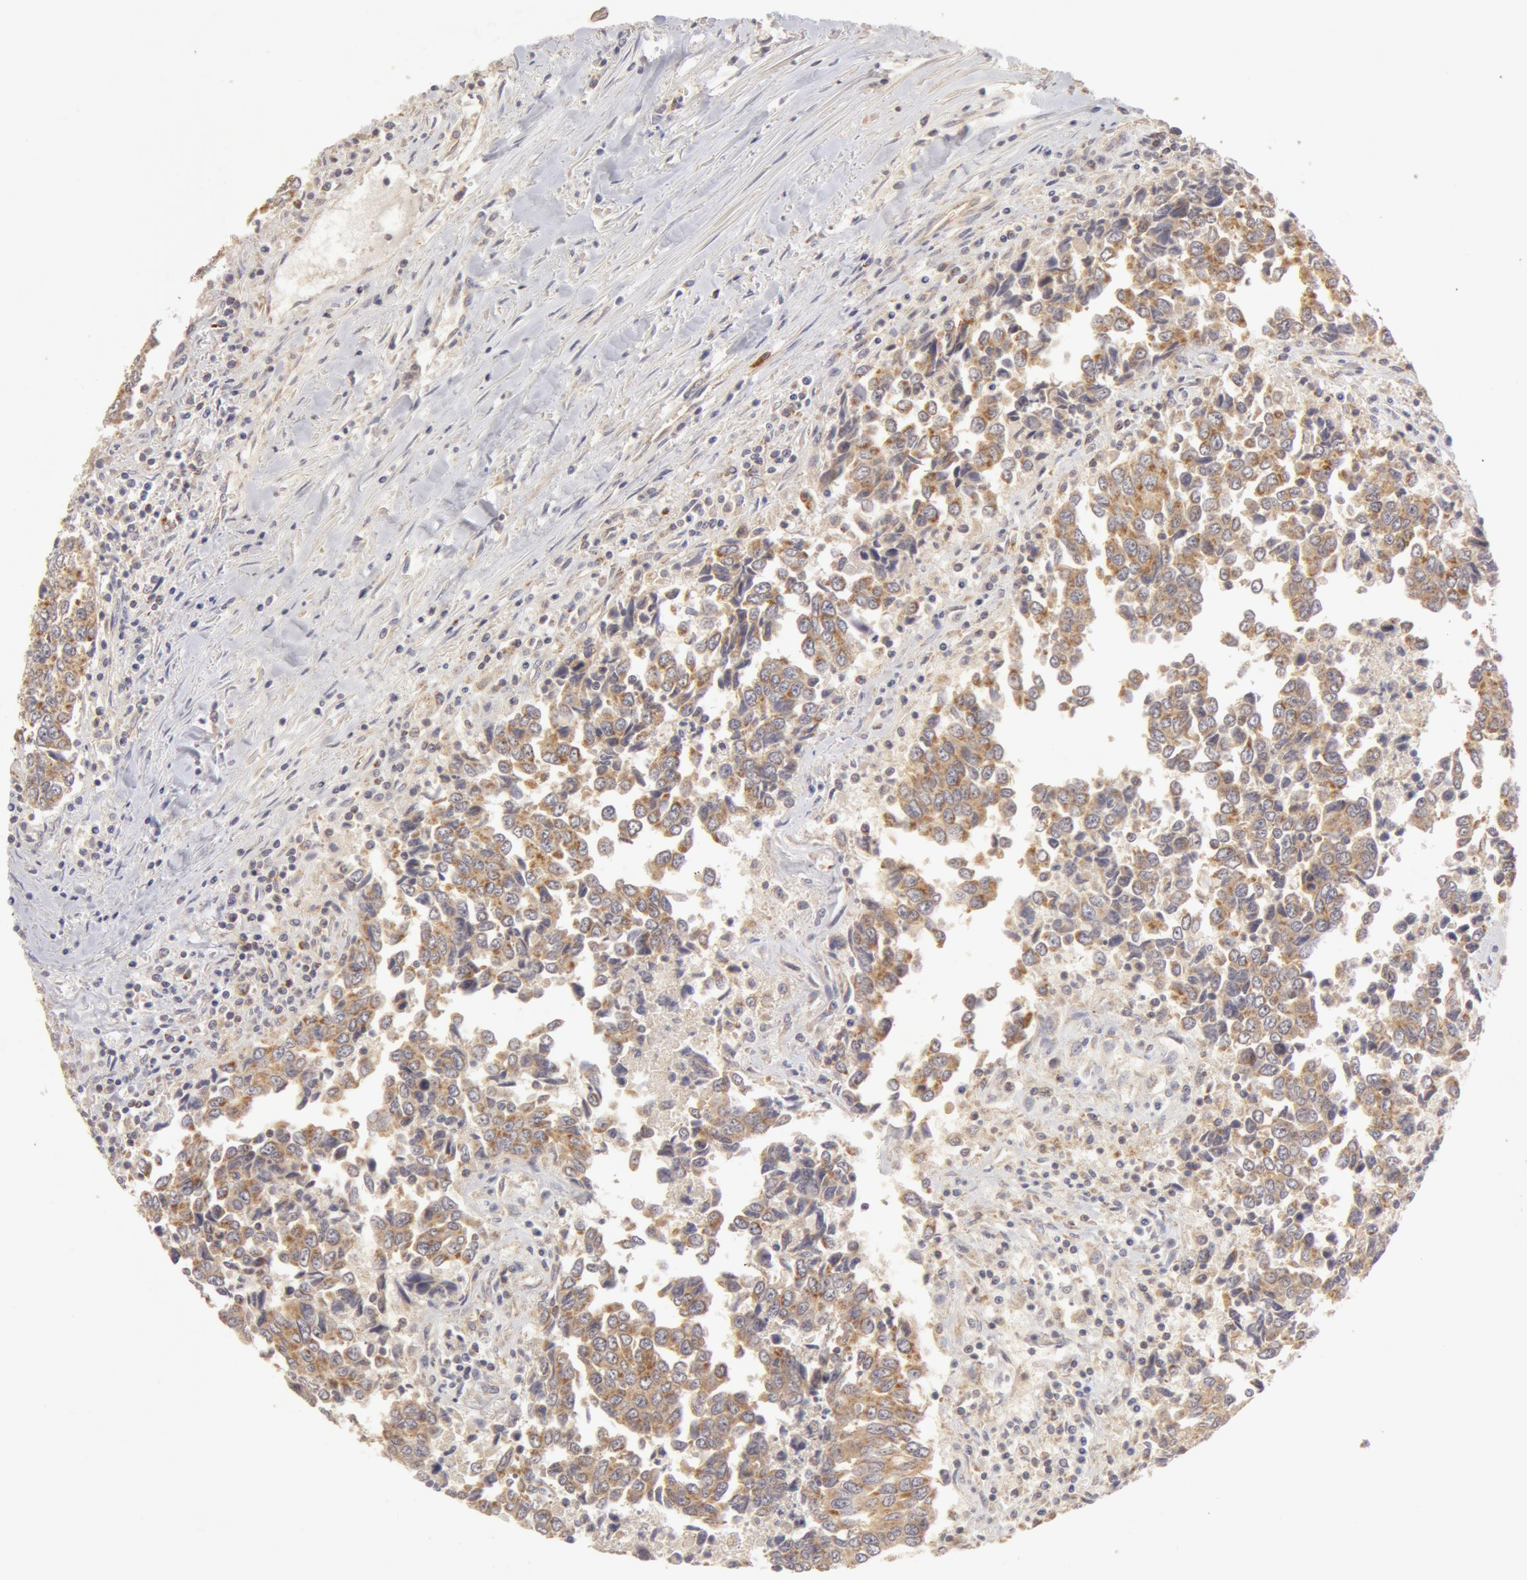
{"staining": {"intensity": "moderate", "quantity": "25%-75%", "location": "cytoplasmic/membranous"}, "tissue": "urothelial cancer", "cell_type": "Tumor cells", "image_type": "cancer", "snomed": [{"axis": "morphology", "description": "Urothelial carcinoma, High grade"}, {"axis": "topography", "description": "Urinary bladder"}], "caption": "Protein staining exhibits moderate cytoplasmic/membranous positivity in about 25%-75% of tumor cells in urothelial carcinoma (high-grade).", "gene": "ADPRH", "patient": {"sex": "male", "age": 86}}